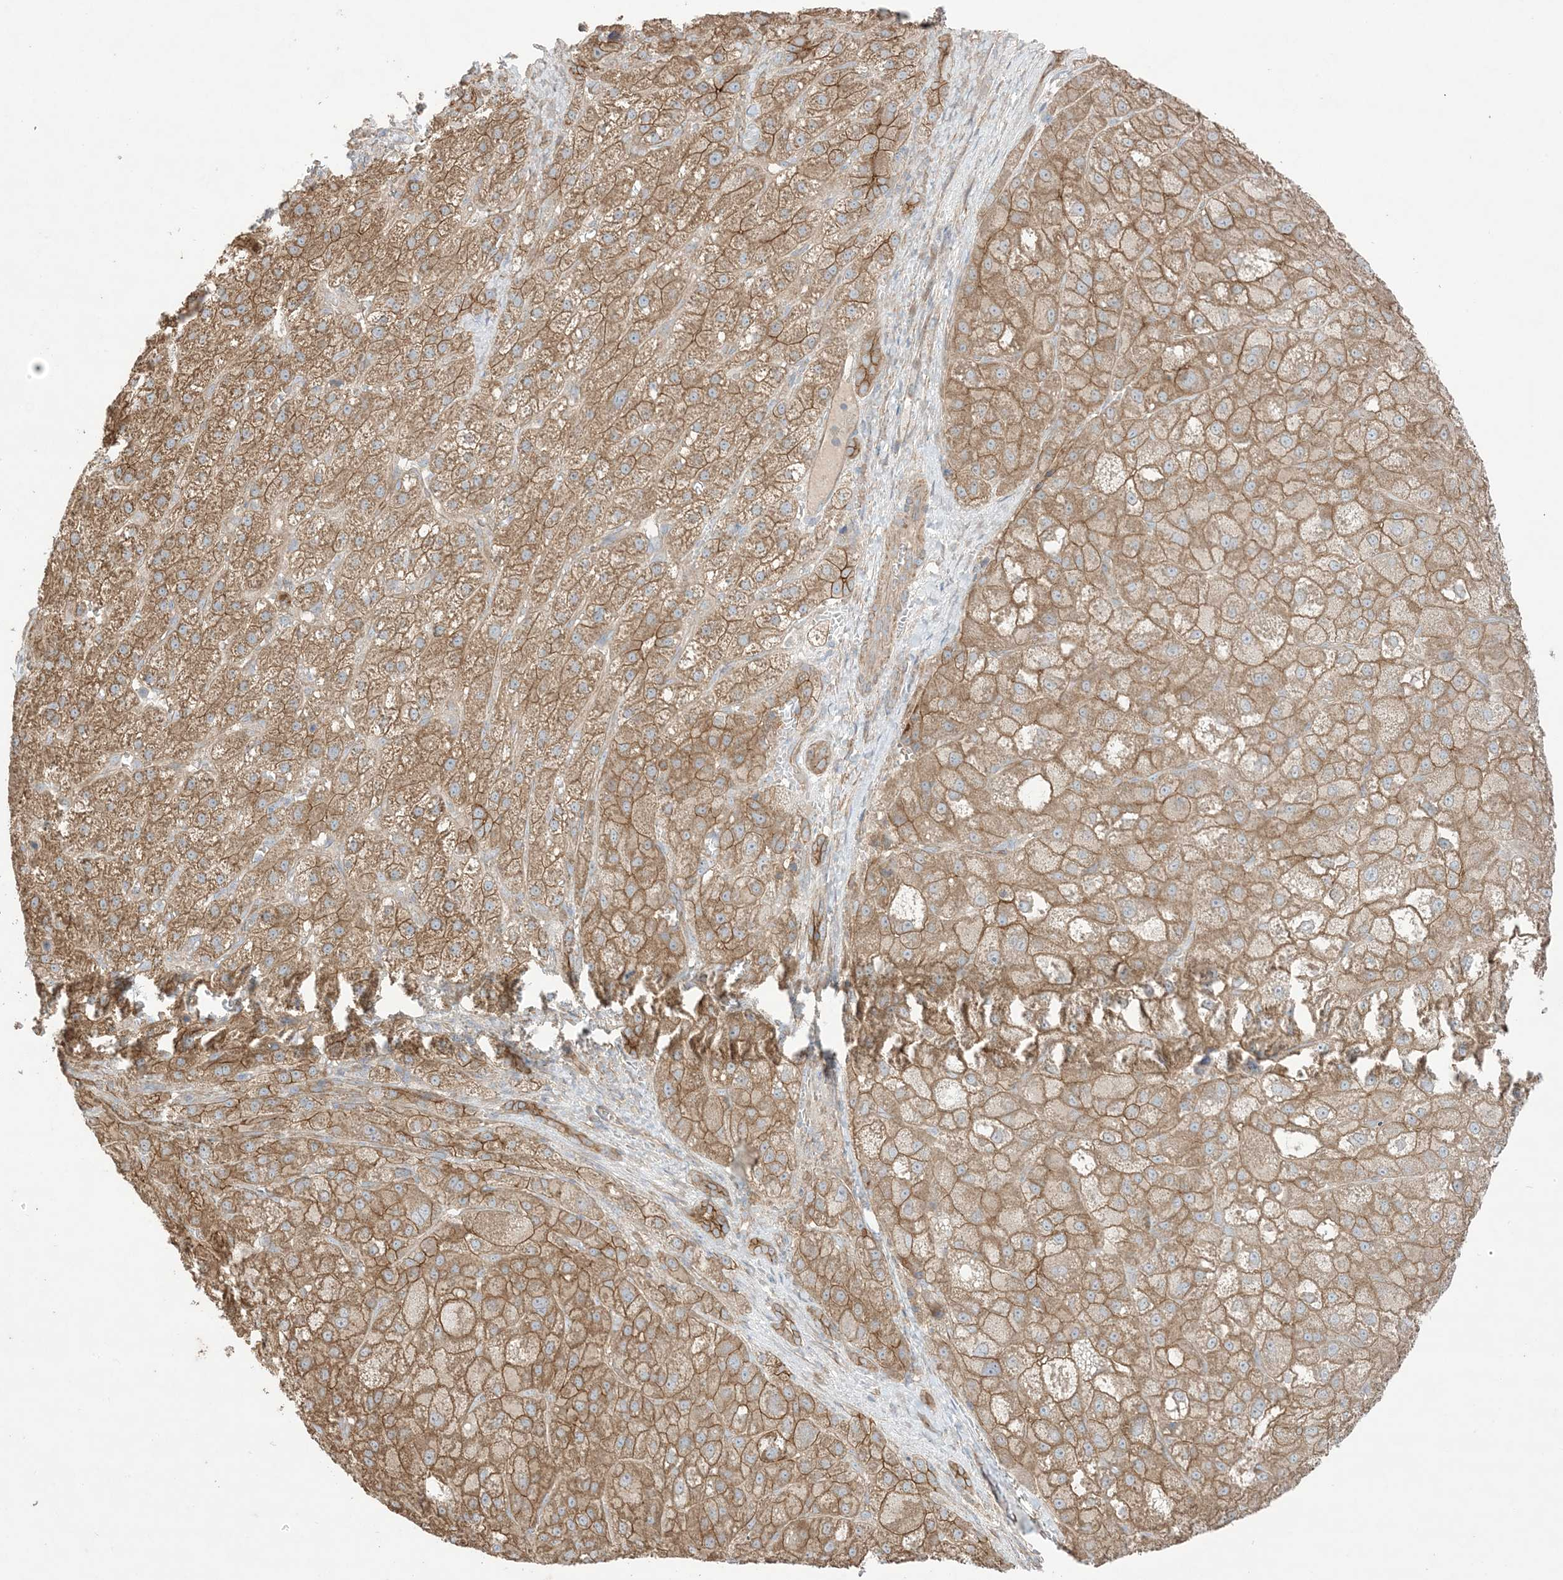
{"staining": {"intensity": "moderate", "quantity": ">75%", "location": "cytoplasmic/membranous"}, "tissue": "liver cancer", "cell_type": "Tumor cells", "image_type": "cancer", "snomed": [{"axis": "morphology", "description": "Carcinoma, Hepatocellular, NOS"}, {"axis": "topography", "description": "Liver"}], "caption": "This is a histology image of immunohistochemistry (IHC) staining of hepatocellular carcinoma (liver), which shows moderate positivity in the cytoplasmic/membranous of tumor cells.", "gene": "CCNY", "patient": {"sex": "male", "age": 57}}